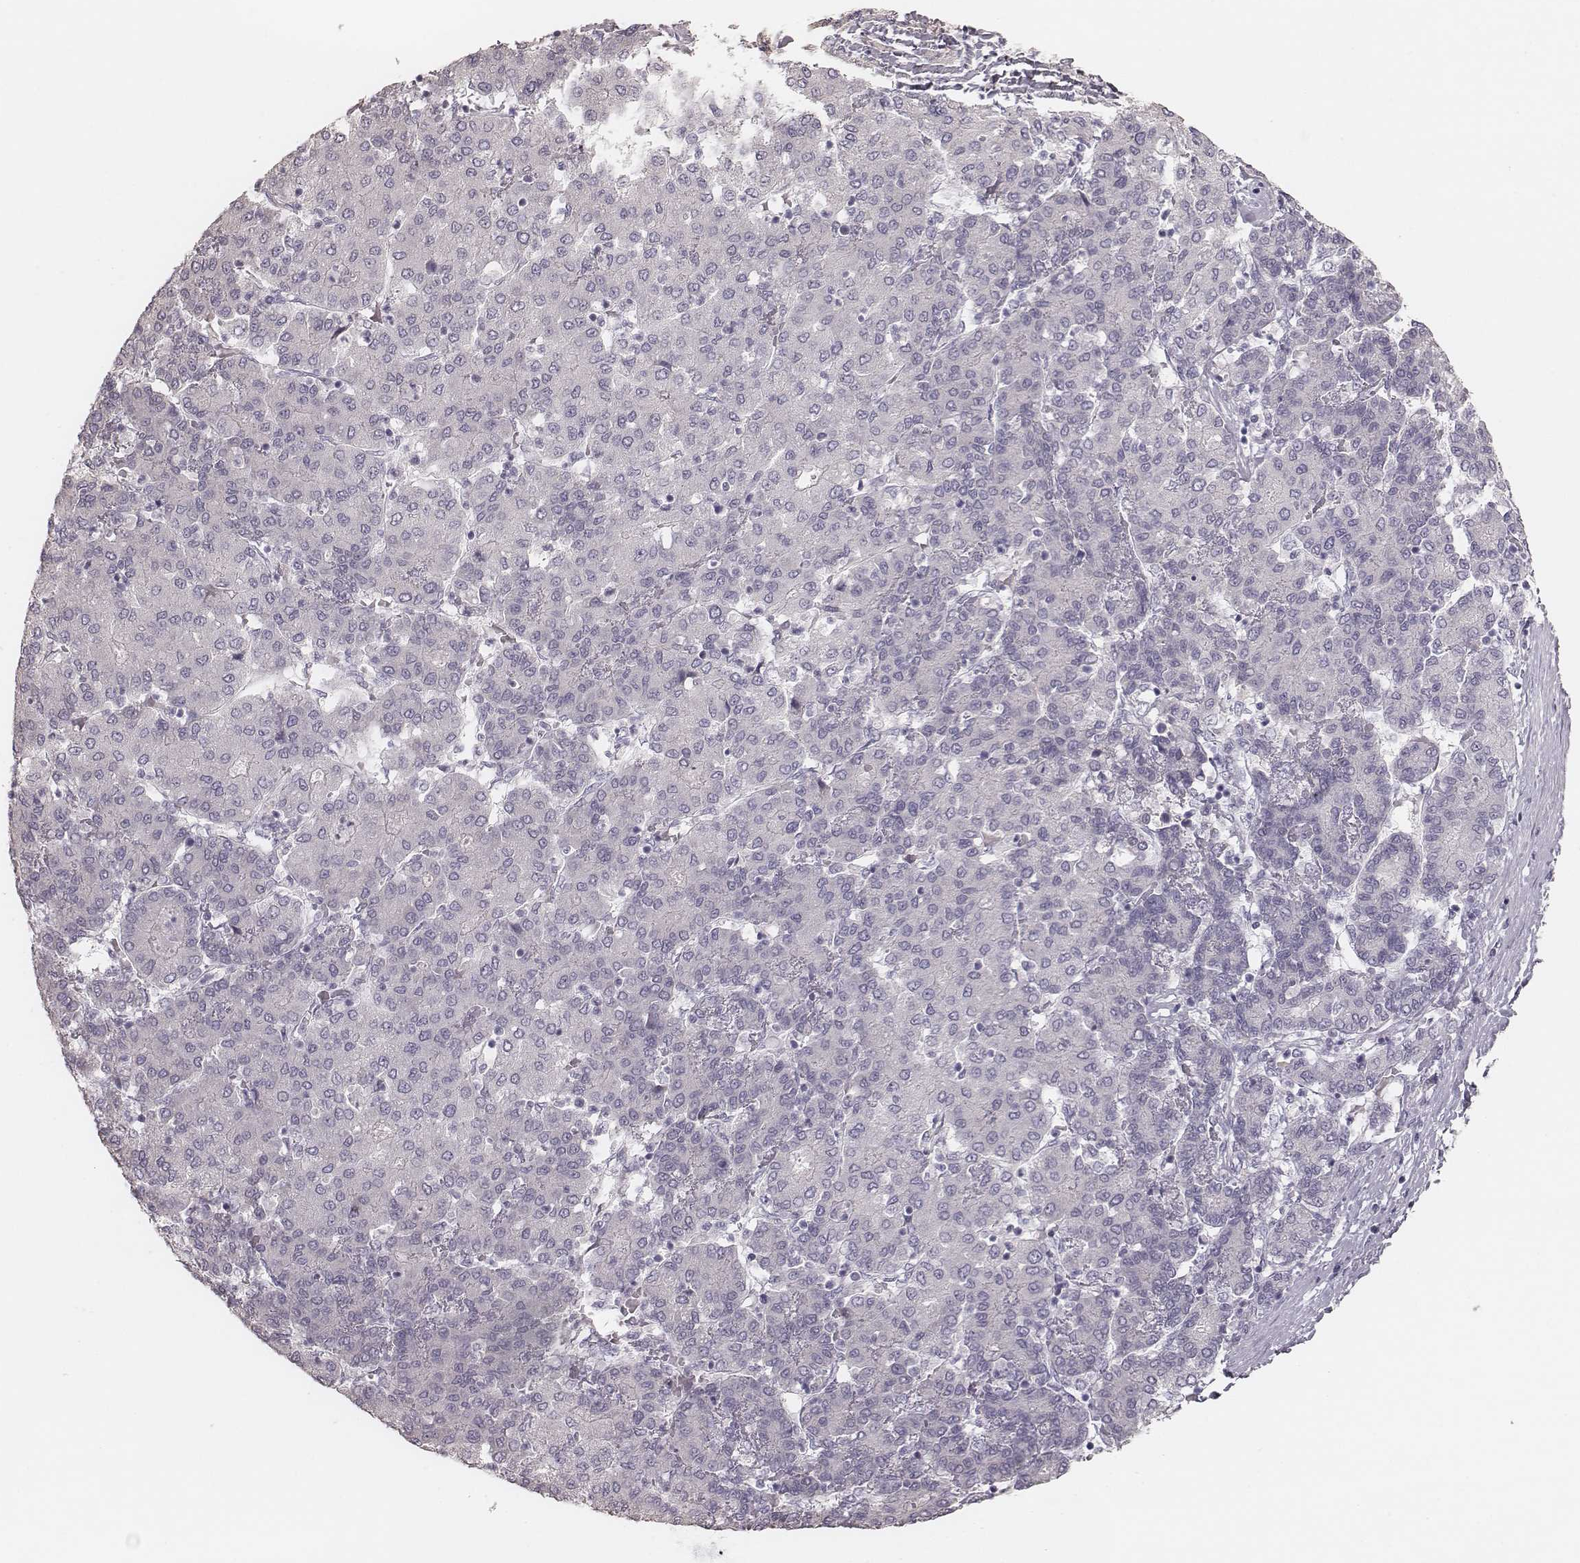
{"staining": {"intensity": "negative", "quantity": "none", "location": "none"}, "tissue": "liver cancer", "cell_type": "Tumor cells", "image_type": "cancer", "snomed": [{"axis": "morphology", "description": "Carcinoma, Hepatocellular, NOS"}, {"axis": "topography", "description": "Liver"}], "caption": "Immunohistochemistry of human hepatocellular carcinoma (liver) exhibits no expression in tumor cells.", "gene": "ZP4", "patient": {"sex": "male", "age": 65}}